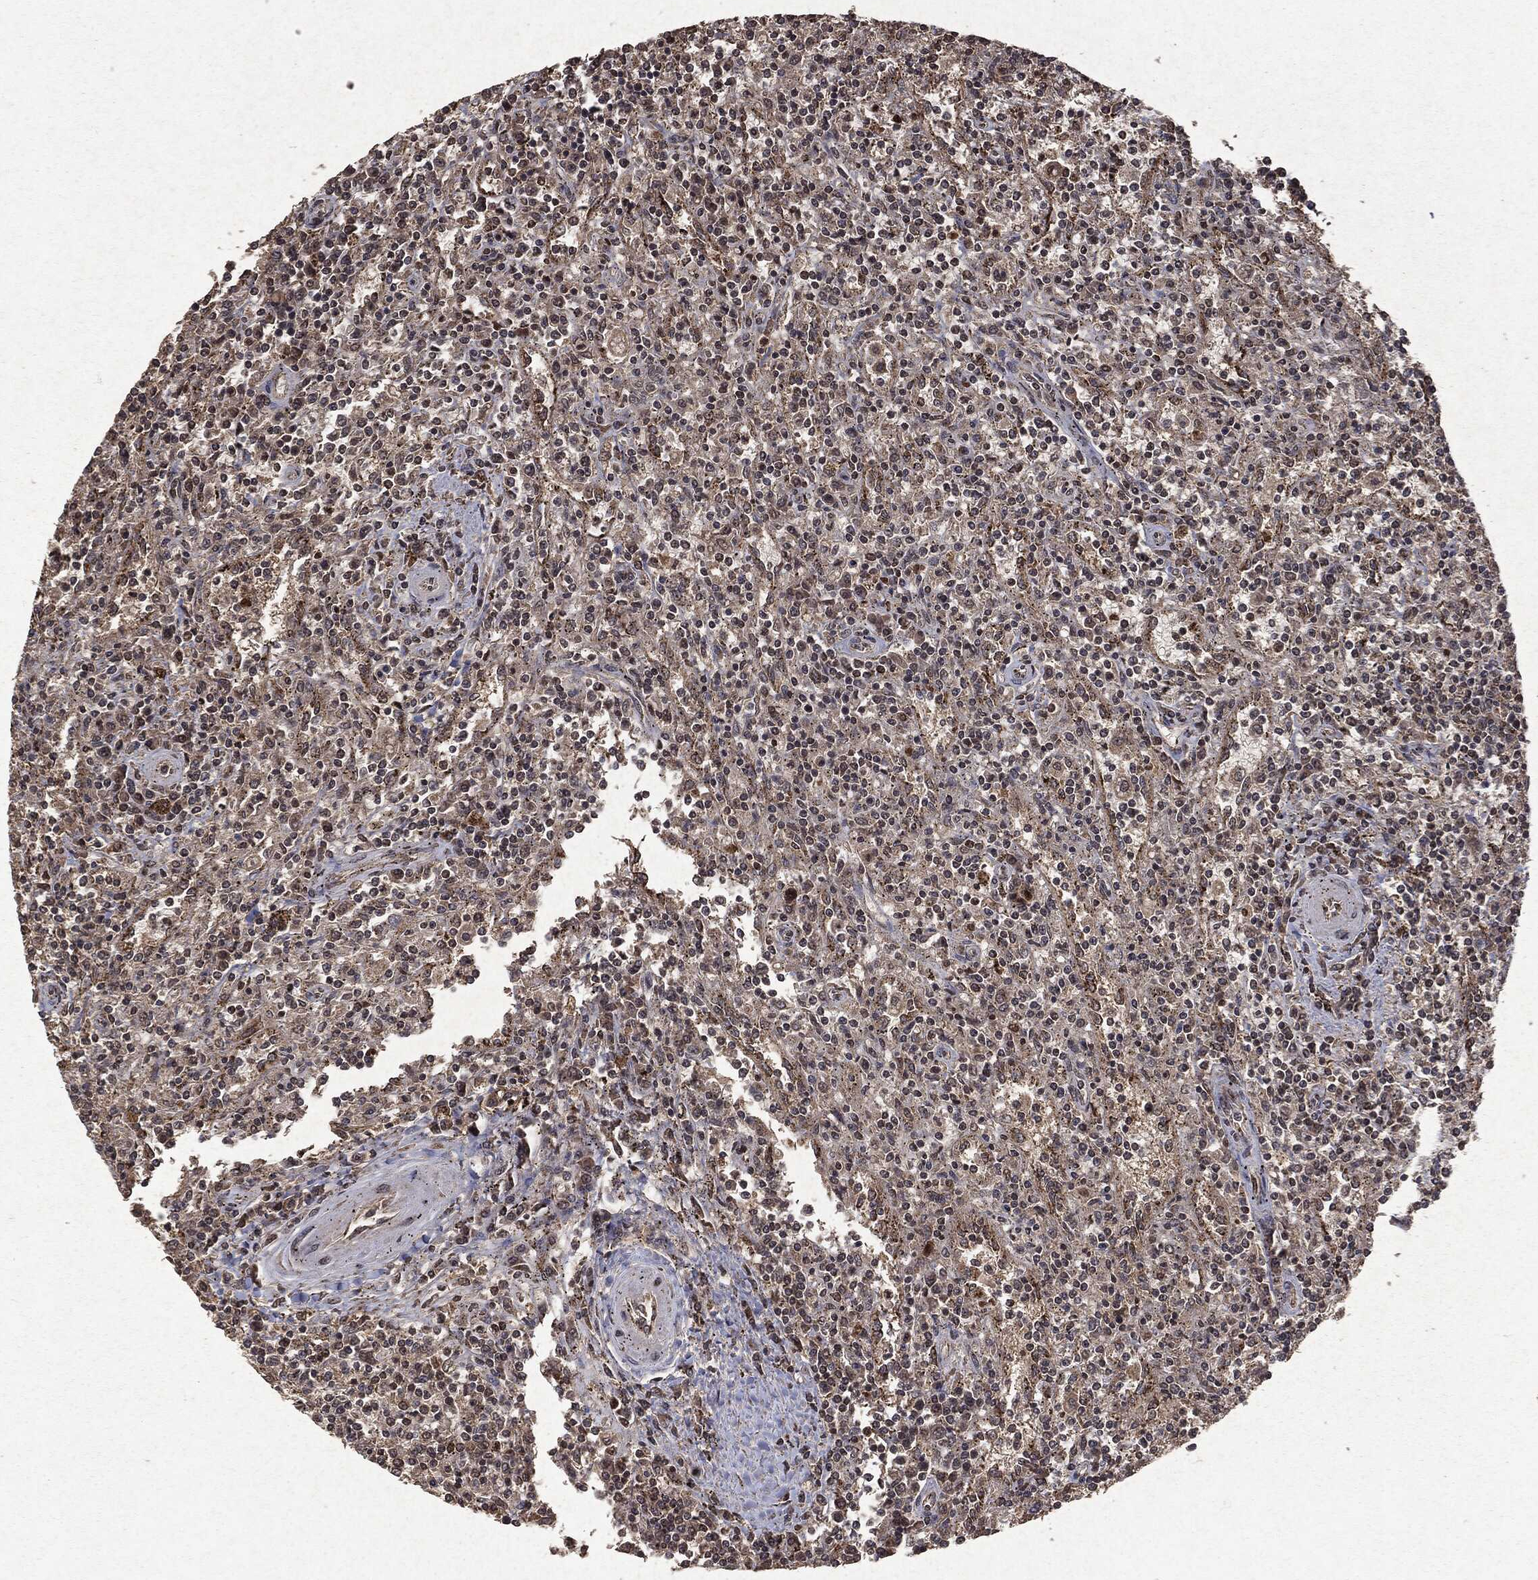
{"staining": {"intensity": "negative", "quantity": "none", "location": "none"}, "tissue": "lymphoma", "cell_type": "Tumor cells", "image_type": "cancer", "snomed": [{"axis": "morphology", "description": "Malignant lymphoma, non-Hodgkin's type, Low grade"}, {"axis": "topography", "description": "Spleen"}], "caption": "The image reveals no staining of tumor cells in lymphoma.", "gene": "PEBP1", "patient": {"sex": "male", "age": 62}}